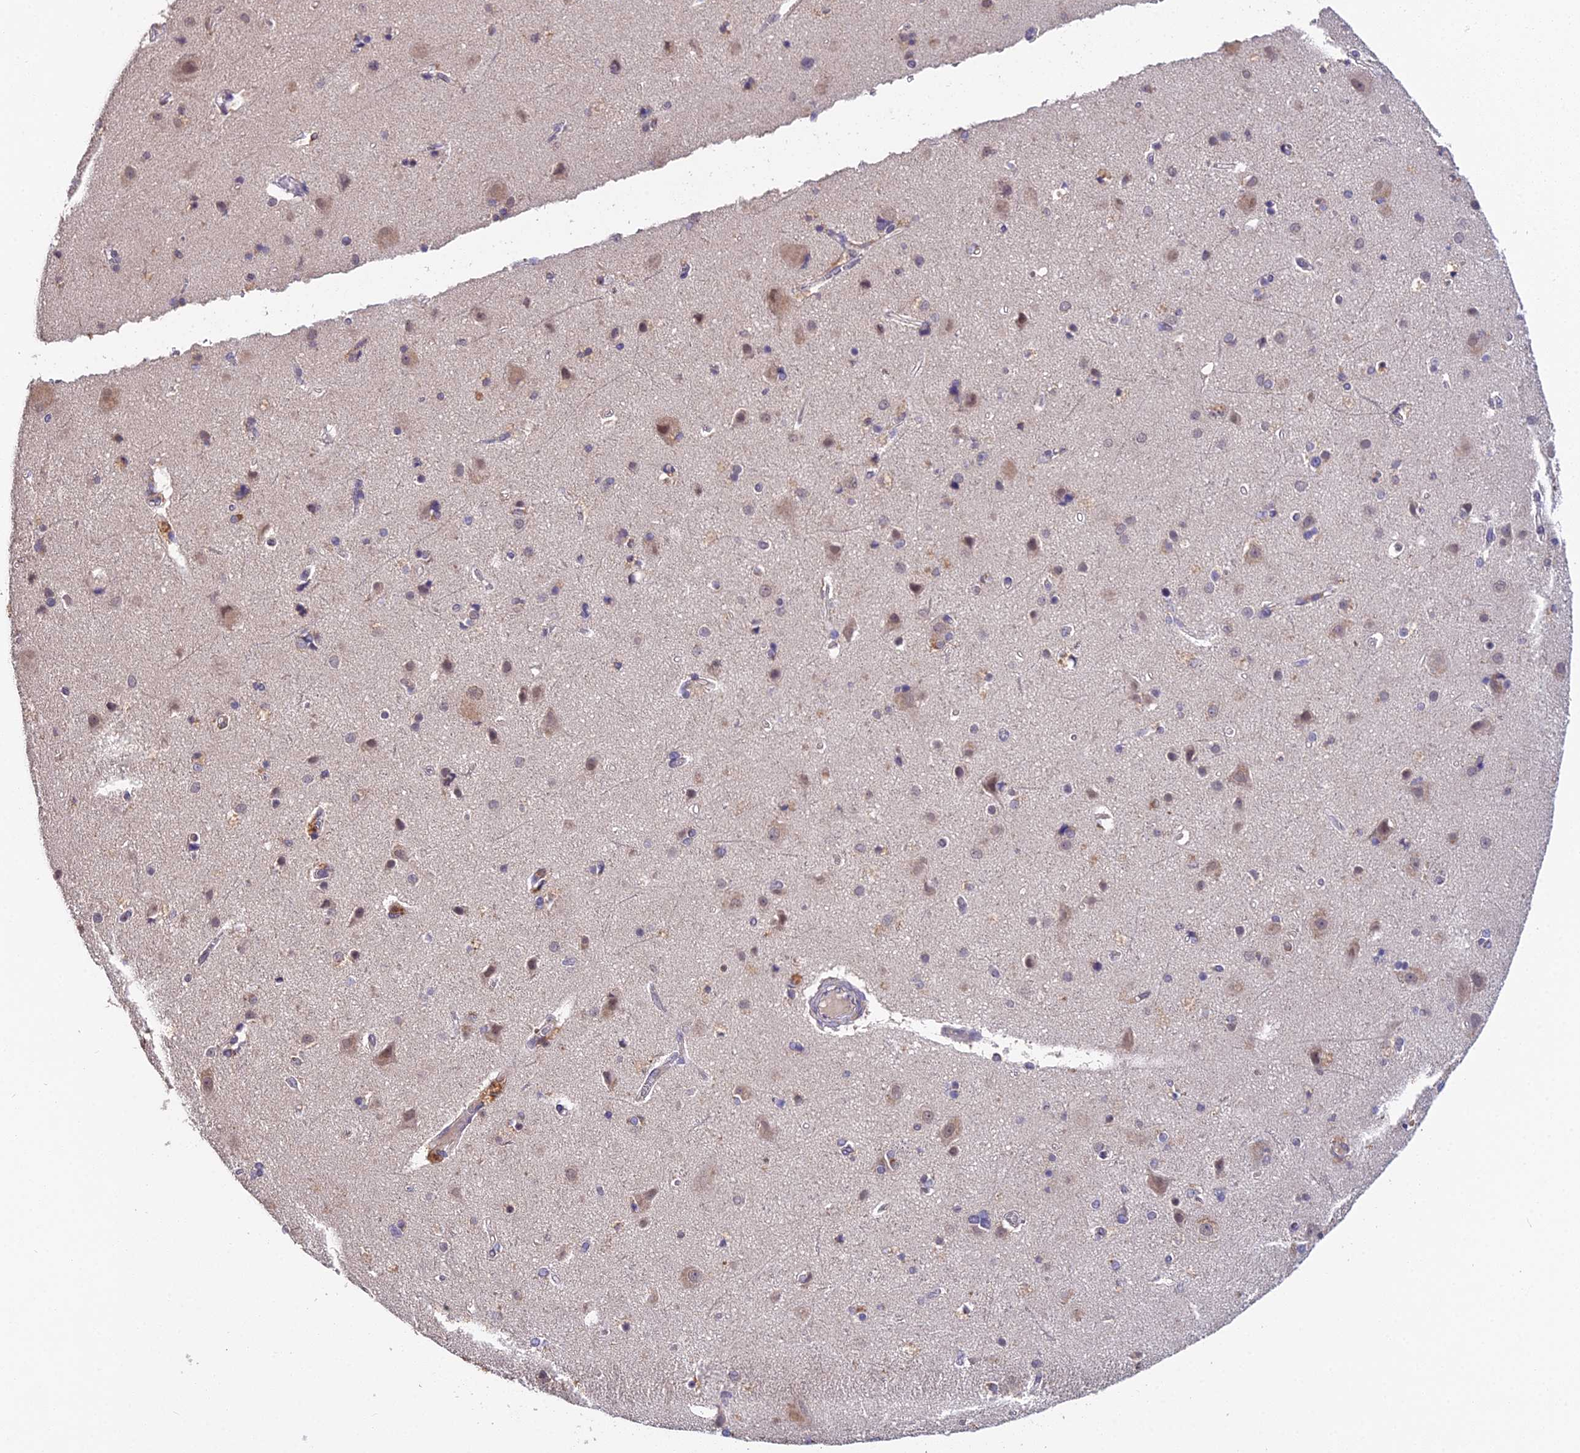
{"staining": {"intensity": "weak", "quantity": ">75%", "location": "cytoplasmic/membranous"}, "tissue": "cerebral cortex", "cell_type": "Endothelial cells", "image_type": "normal", "snomed": [{"axis": "morphology", "description": "Normal tissue, NOS"}, {"axis": "topography", "description": "Cerebral cortex"}], "caption": "IHC histopathology image of unremarkable cerebral cortex: cerebral cortex stained using immunohistochemistry (IHC) exhibits low levels of weak protein expression localized specifically in the cytoplasmic/membranous of endothelial cells, appearing as a cytoplasmic/membranous brown color.", "gene": "TPRX1", "patient": {"sex": "female", "age": 54}}